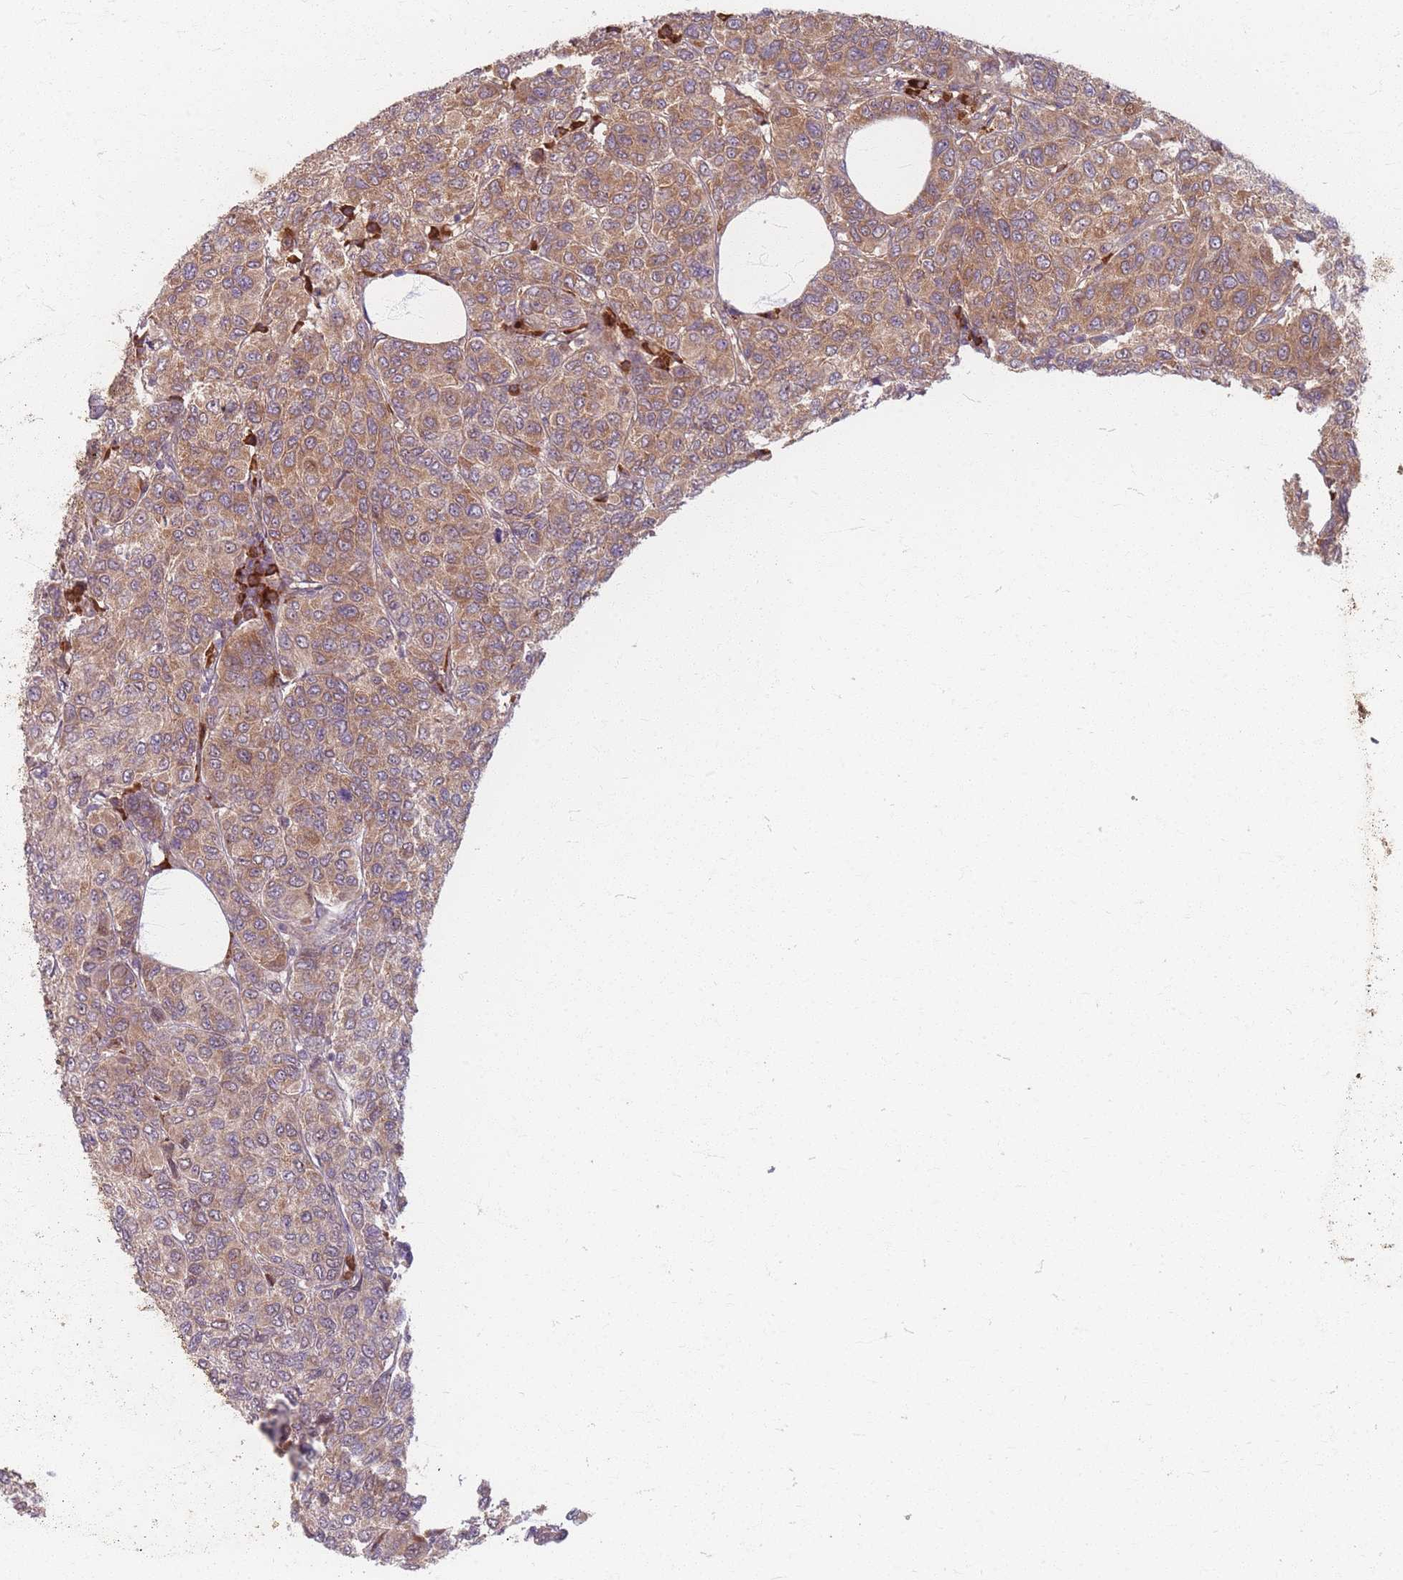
{"staining": {"intensity": "moderate", "quantity": ">75%", "location": "cytoplasmic/membranous"}, "tissue": "breast cancer", "cell_type": "Tumor cells", "image_type": "cancer", "snomed": [{"axis": "morphology", "description": "Duct carcinoma"}, {"axis": "topography", "description": "Breast"}], "caption": "A histopathology image of breast cancer (intraductal carcinoma) stained for a protein shows moderate cytoplasmic/membranous brown staining in tumor cells.", "gene": "SMIM14", "patient": {"sex": "female", "age": 55}}